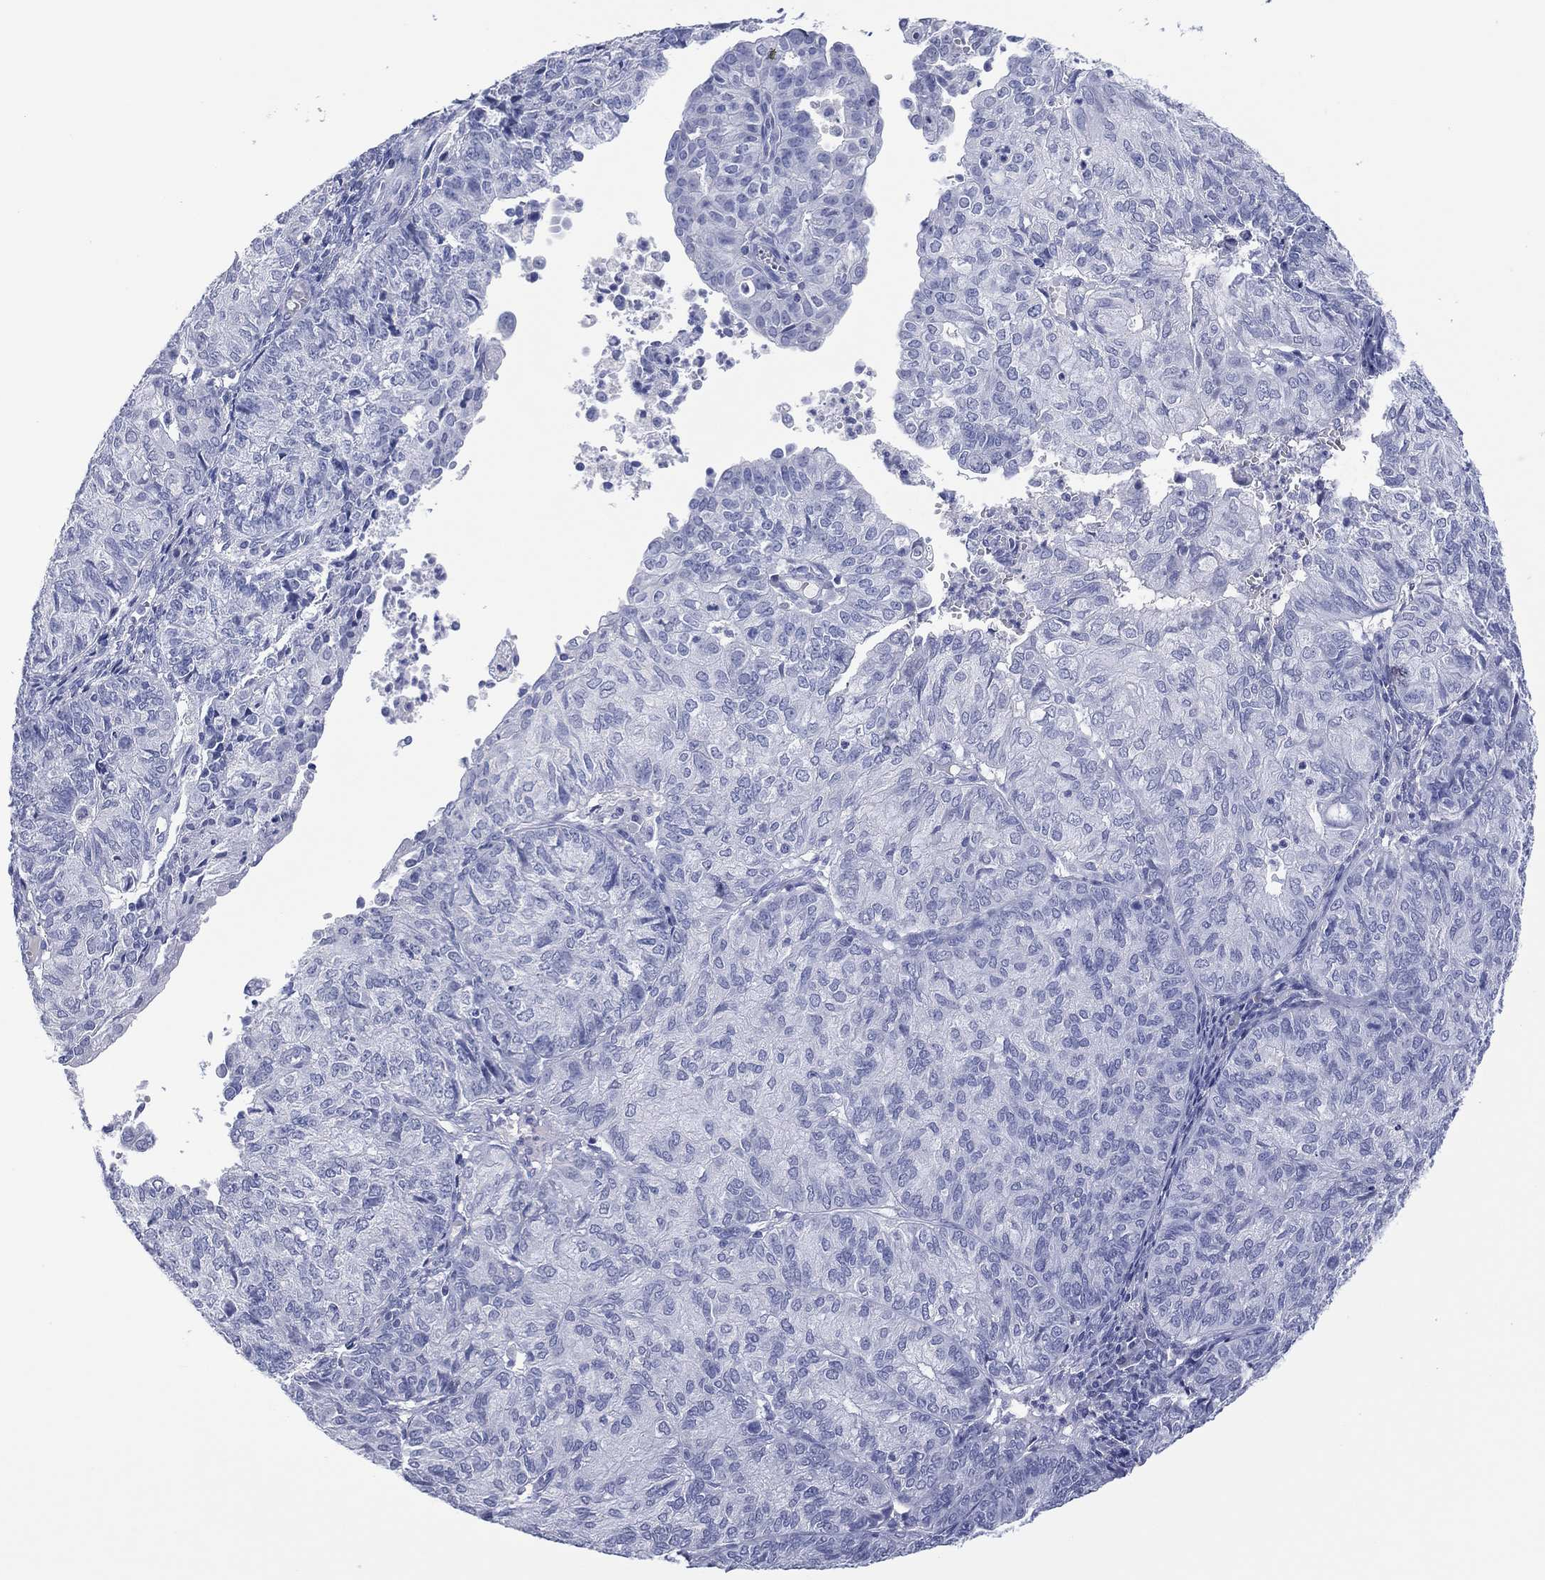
{"staining": {"intensity": "negative", "quantity": "none", "location": "none"}, "tissue": "endometrial cancer", "cell_type": "Tumor cells", "image_type": "cancer", "snomed": [{"axis": "morphology", "description": "Adenocarcinoma, NOS"}, {"axis": "topography", "description": "Endometrium"}], "caption": "High magnification brightfield microscopy of endometrial cancer stained with DAB (brown) and counterstained with hematoxylin (blue): tumor cells show no significant staining.", "gene": "UTF1", "patient": {"sex": "female", "age": 82}}